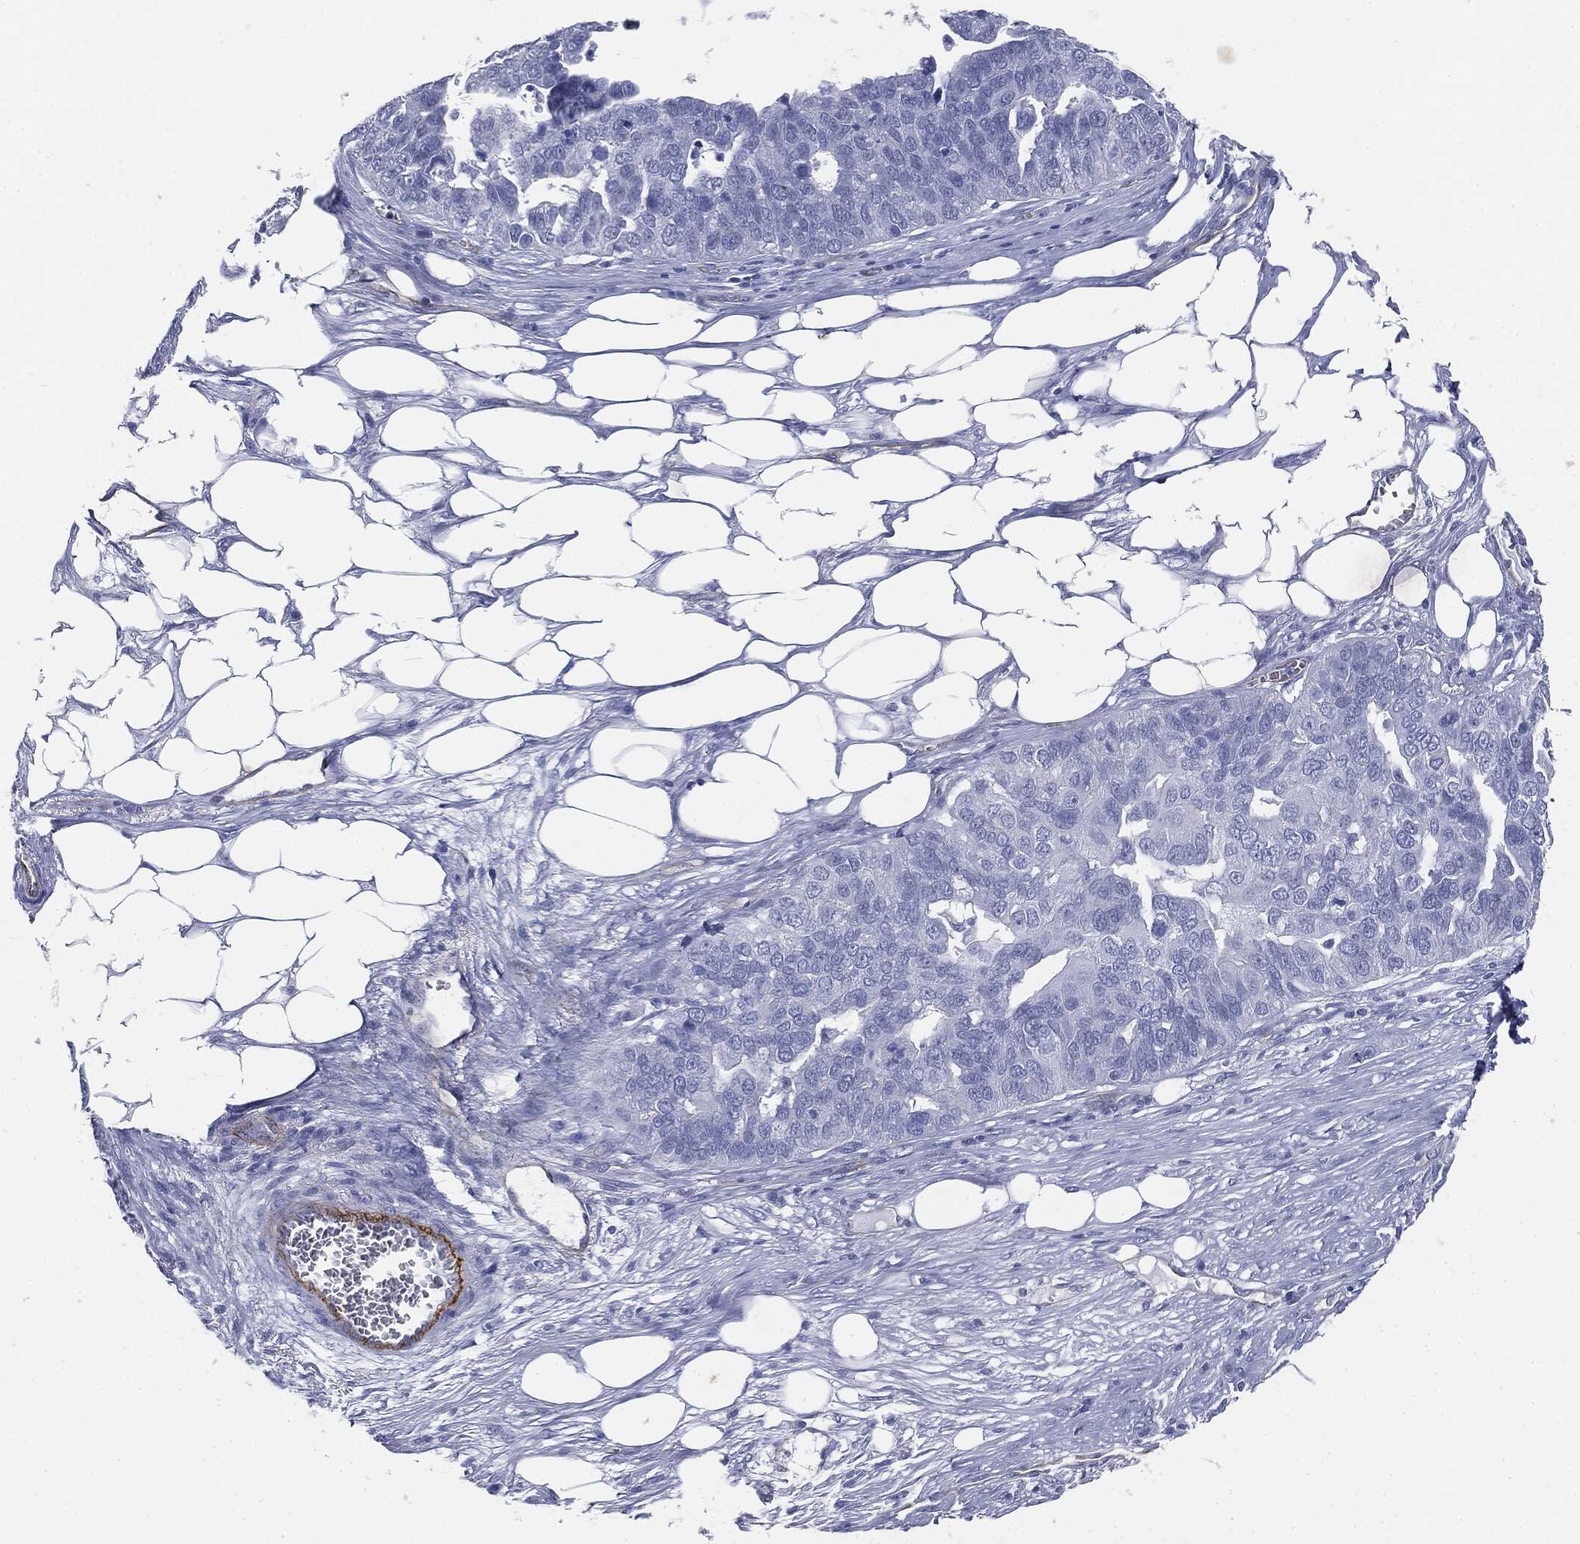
{"staining": {"intensity": "negative", "quantity": "none", "location": "none"}, "tissue": "ovarian cancer", "cell_type": "Tumor cells", "image_type": "cancer", "snomed": [{"axis": "morphology", "description": "Carcinoma, endometroid"}, {"axis": "topography", "description": "Soft tissue"}, {"axis": "topography", "description": "Ovary"}], "caption": "DAB immunohistochemical staining of human ovarian endometroid carcinoma demonstrates no significant staining in tumor cells. Nuclei are stained in blue.", "gene": "MUC5AC", "patient": {"sex": "female", "age": 52}}